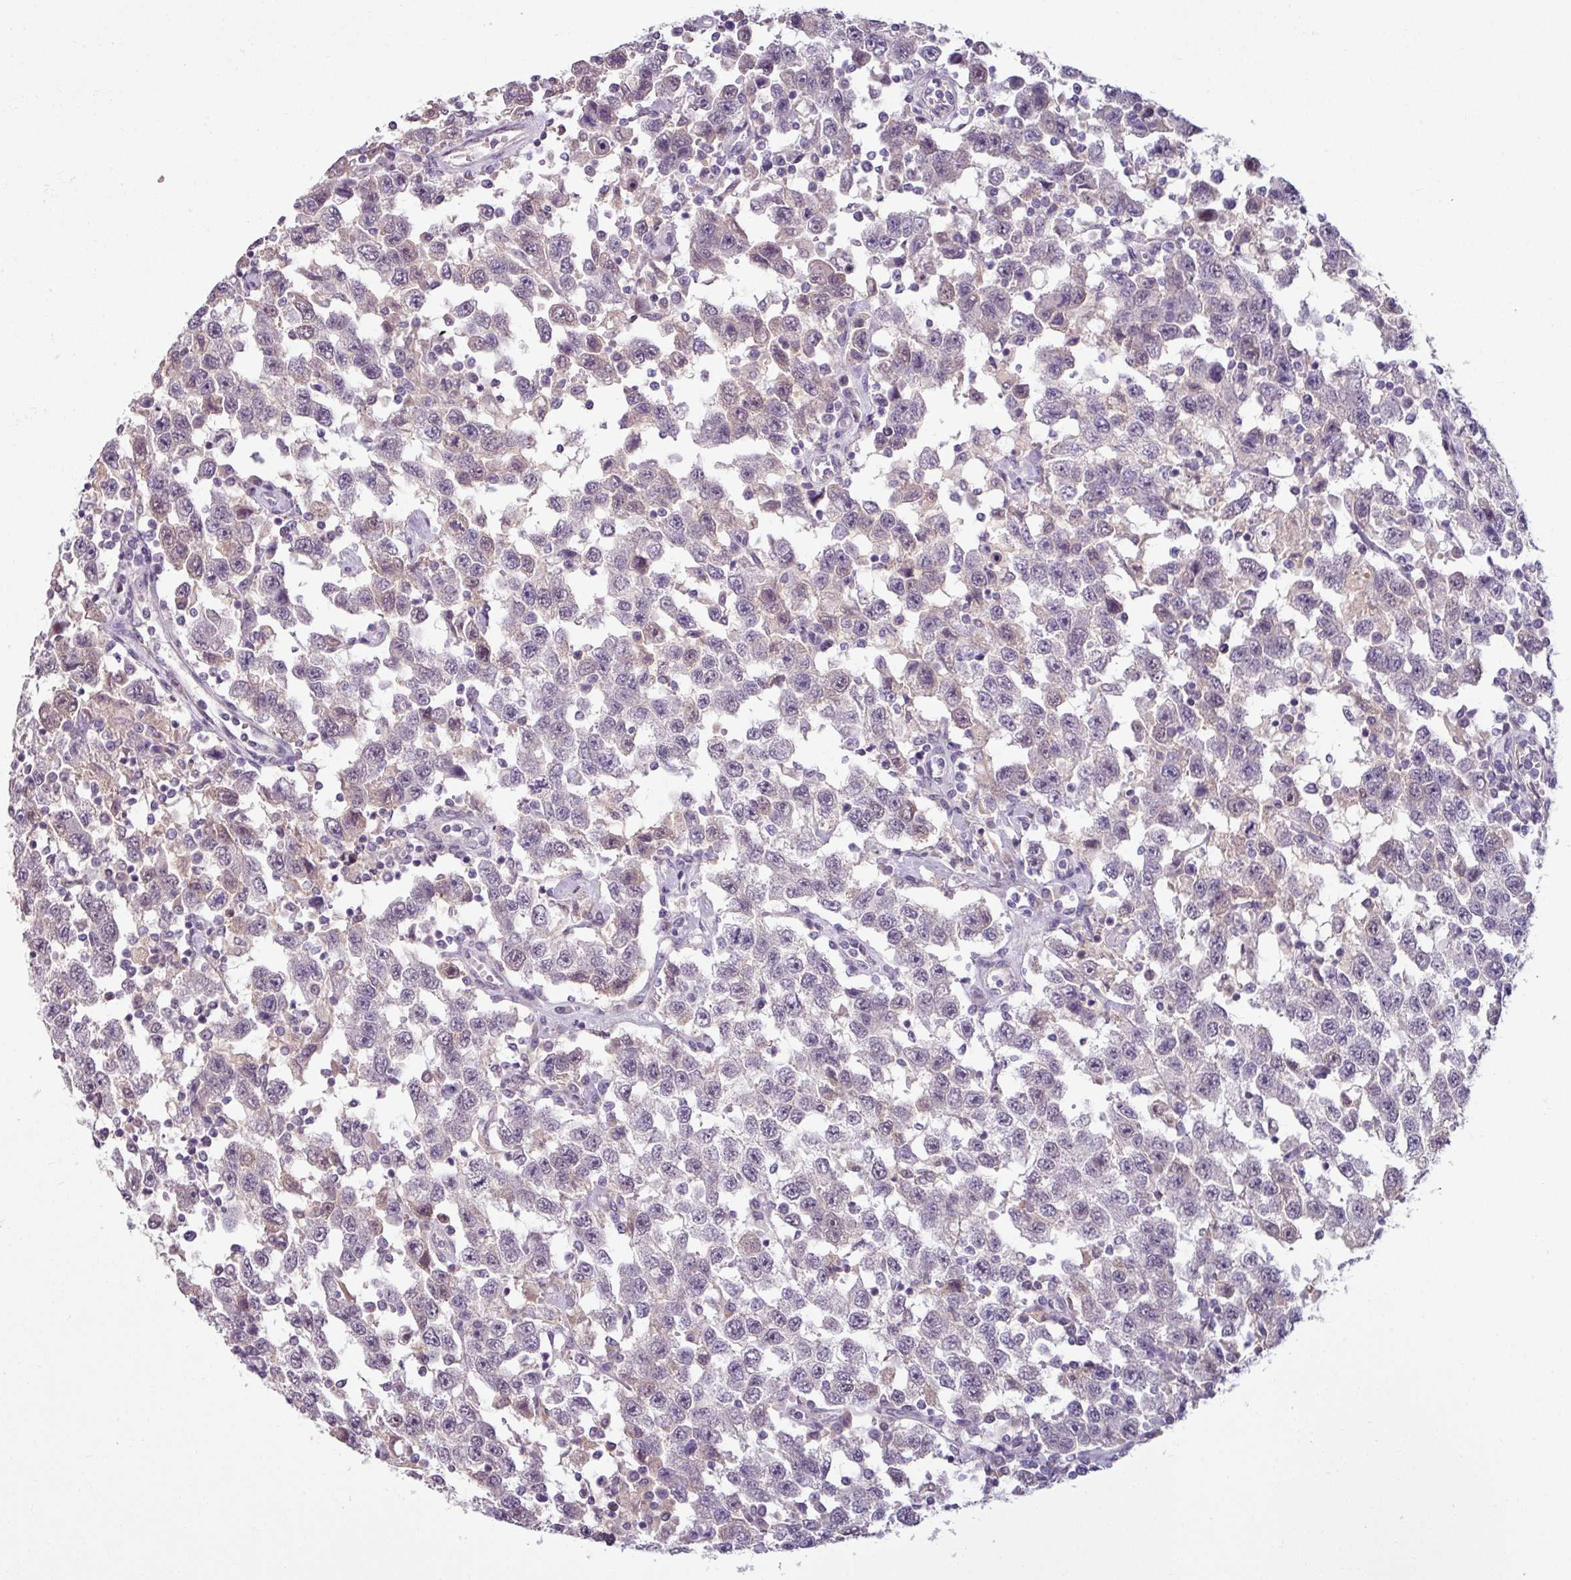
{"staining": {"intensity": "weak", "quantity": "<25%", "location": "nuclear"}, "tissue": "testis cancer", "cell_type": "Tumor cells", "image_type": "cancer", "snomed": [{"axis": "morphology", "description": "Seminoma, NOS"}, {"axis": "topography", "description": "Testis"}], "caption": "IHC image of seminoma (testis) stained for a protein (brown), which reveals no positivity in tumor cells.", "gene": "UVSSA", "patient": {"sex": "male", "age": 41}}